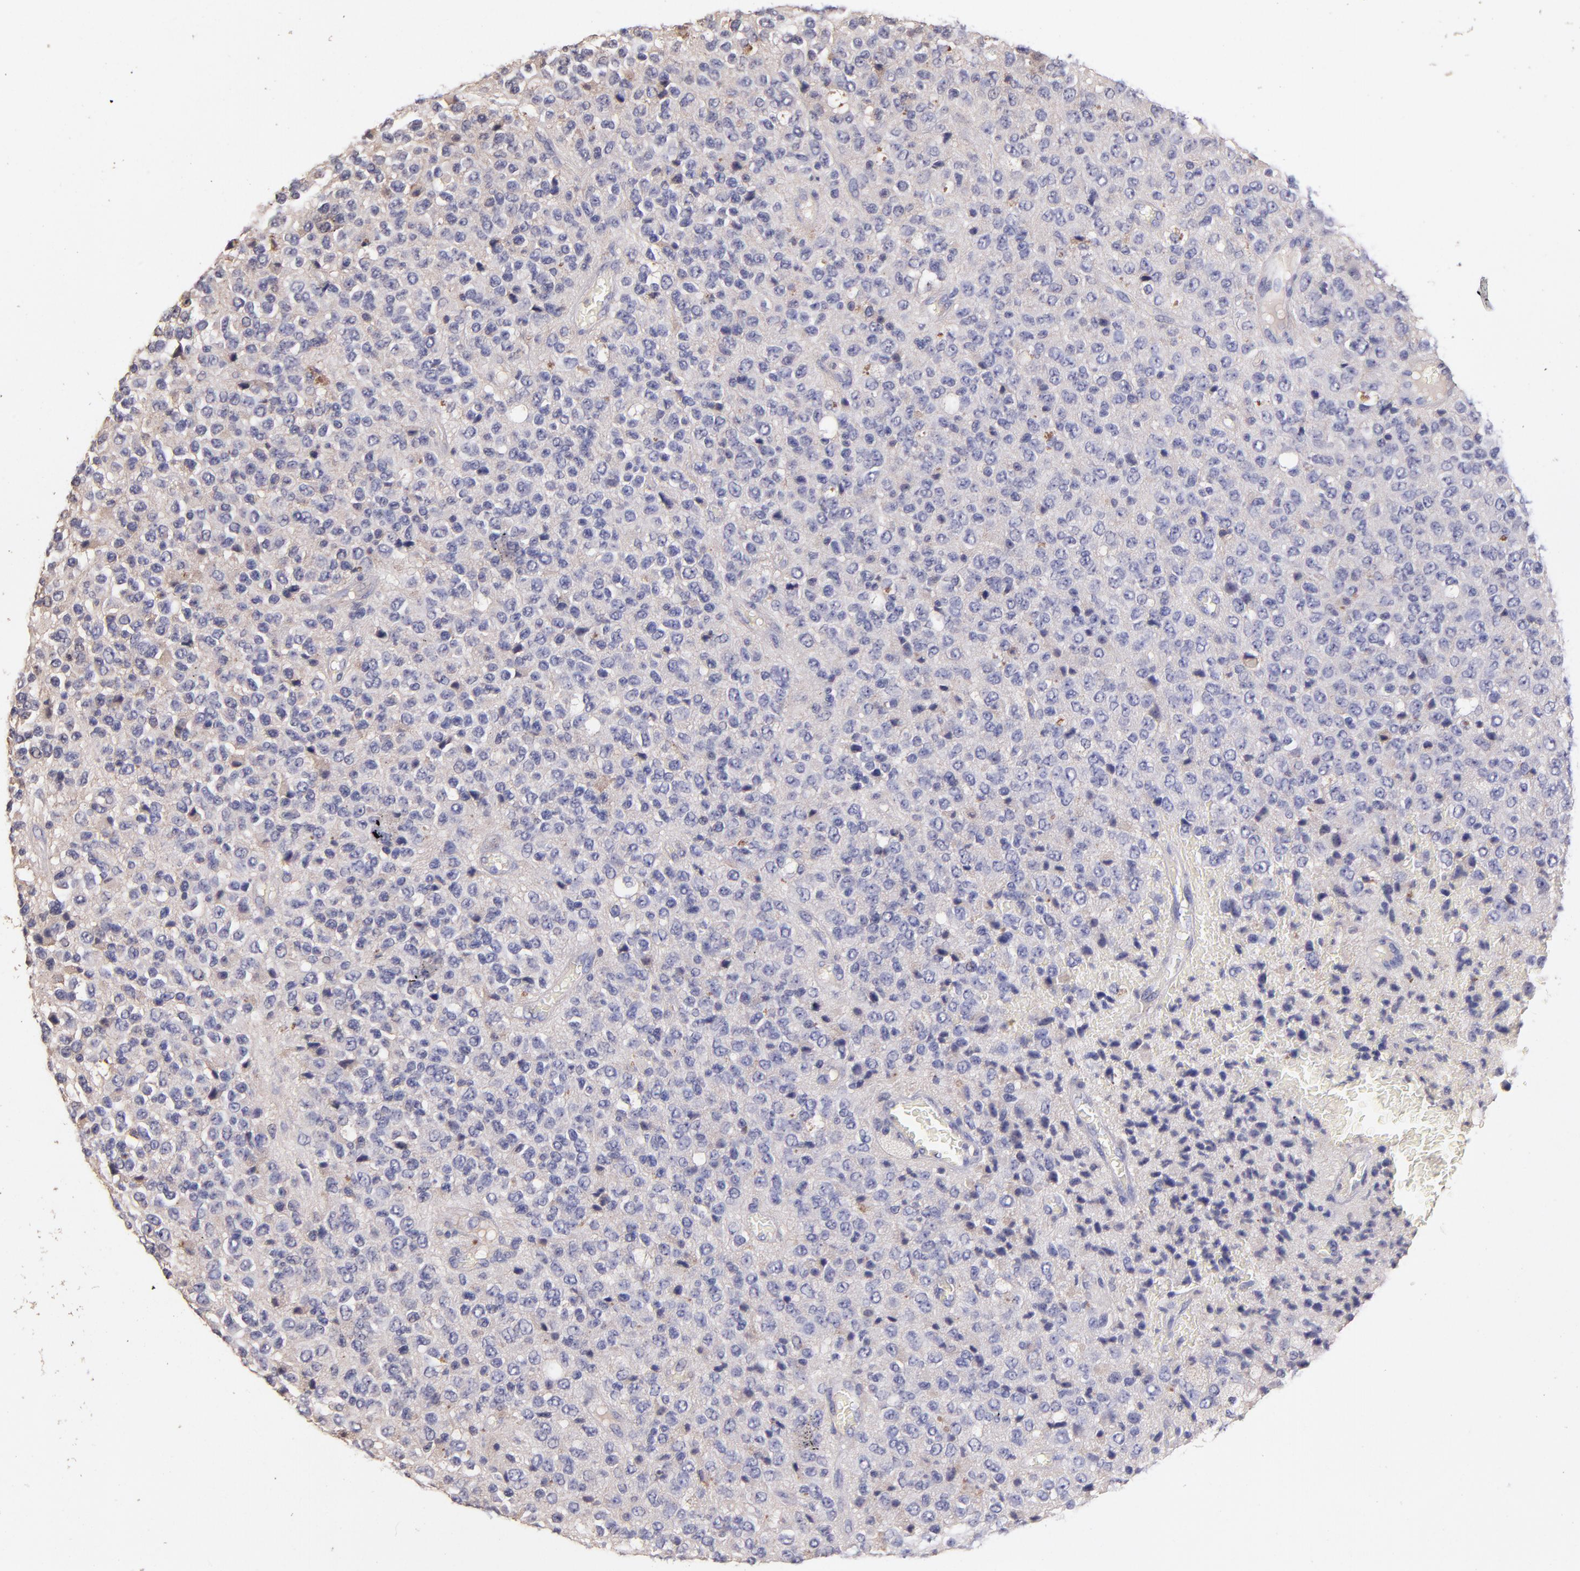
{"staining": {"intensity": "negative", "quantity": "none", "location": "none"}, "tissue": "glioma", "cell_type": "Tumor cells", "image_type": "cancer", "snomed": [{"axis": "morphology", "description": "Glioma, malignant, High grade"}, {"axis": "topography", "description": "pancreas cauda"}], "caption": "High magnification brightfield microscopy of malignant glioma (high-grade) stained with DAB (brown) and counterstained with hematoxylin (blue): tumor cells show no significant positivity. (DAB IHC with hematoxylin counter stain).", "gene": "RNASEL", "patient": {"sex": "male", "age": 60}}